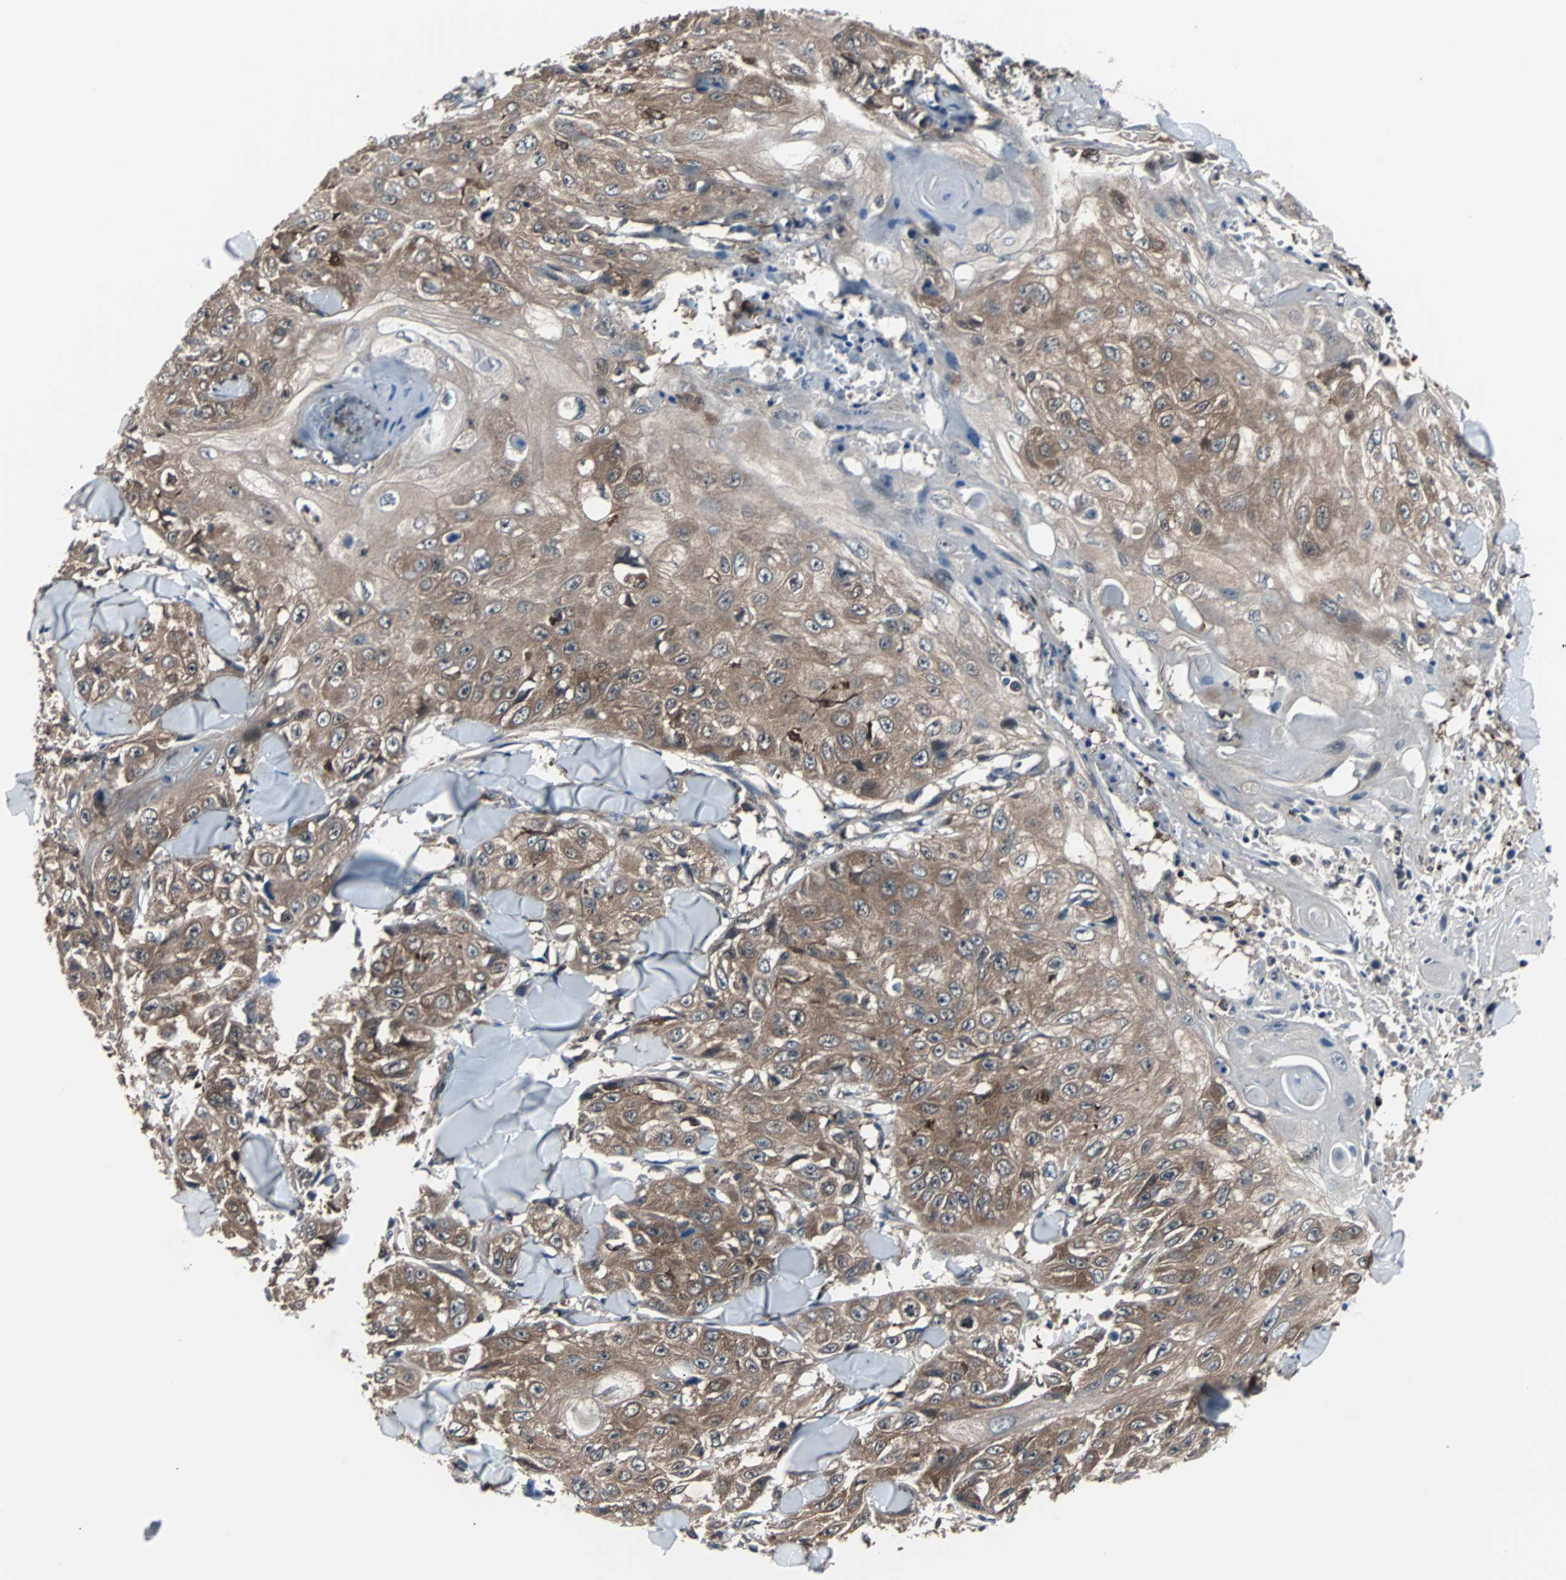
{"staining": {"intensity": "moderate", "quantity": ">75%", "location": "cytoplasmic/membranous"}, "tissue": "skin cancer", "cell_type": "Tumor cells", "image_type": "cancer", "snomed": [{"axis": "morphology", "description": "Squamous cell carcinoma, NOS"}, {"axis": "topography", "description": "Skin"}], "caption": "Human skin cancer (squamous cell carcinoma) stained with a protein marker demonstrates moderate staining in tumor cells.", "gene": "PAK1", "patient": {"sex": "male", "age": 86}}